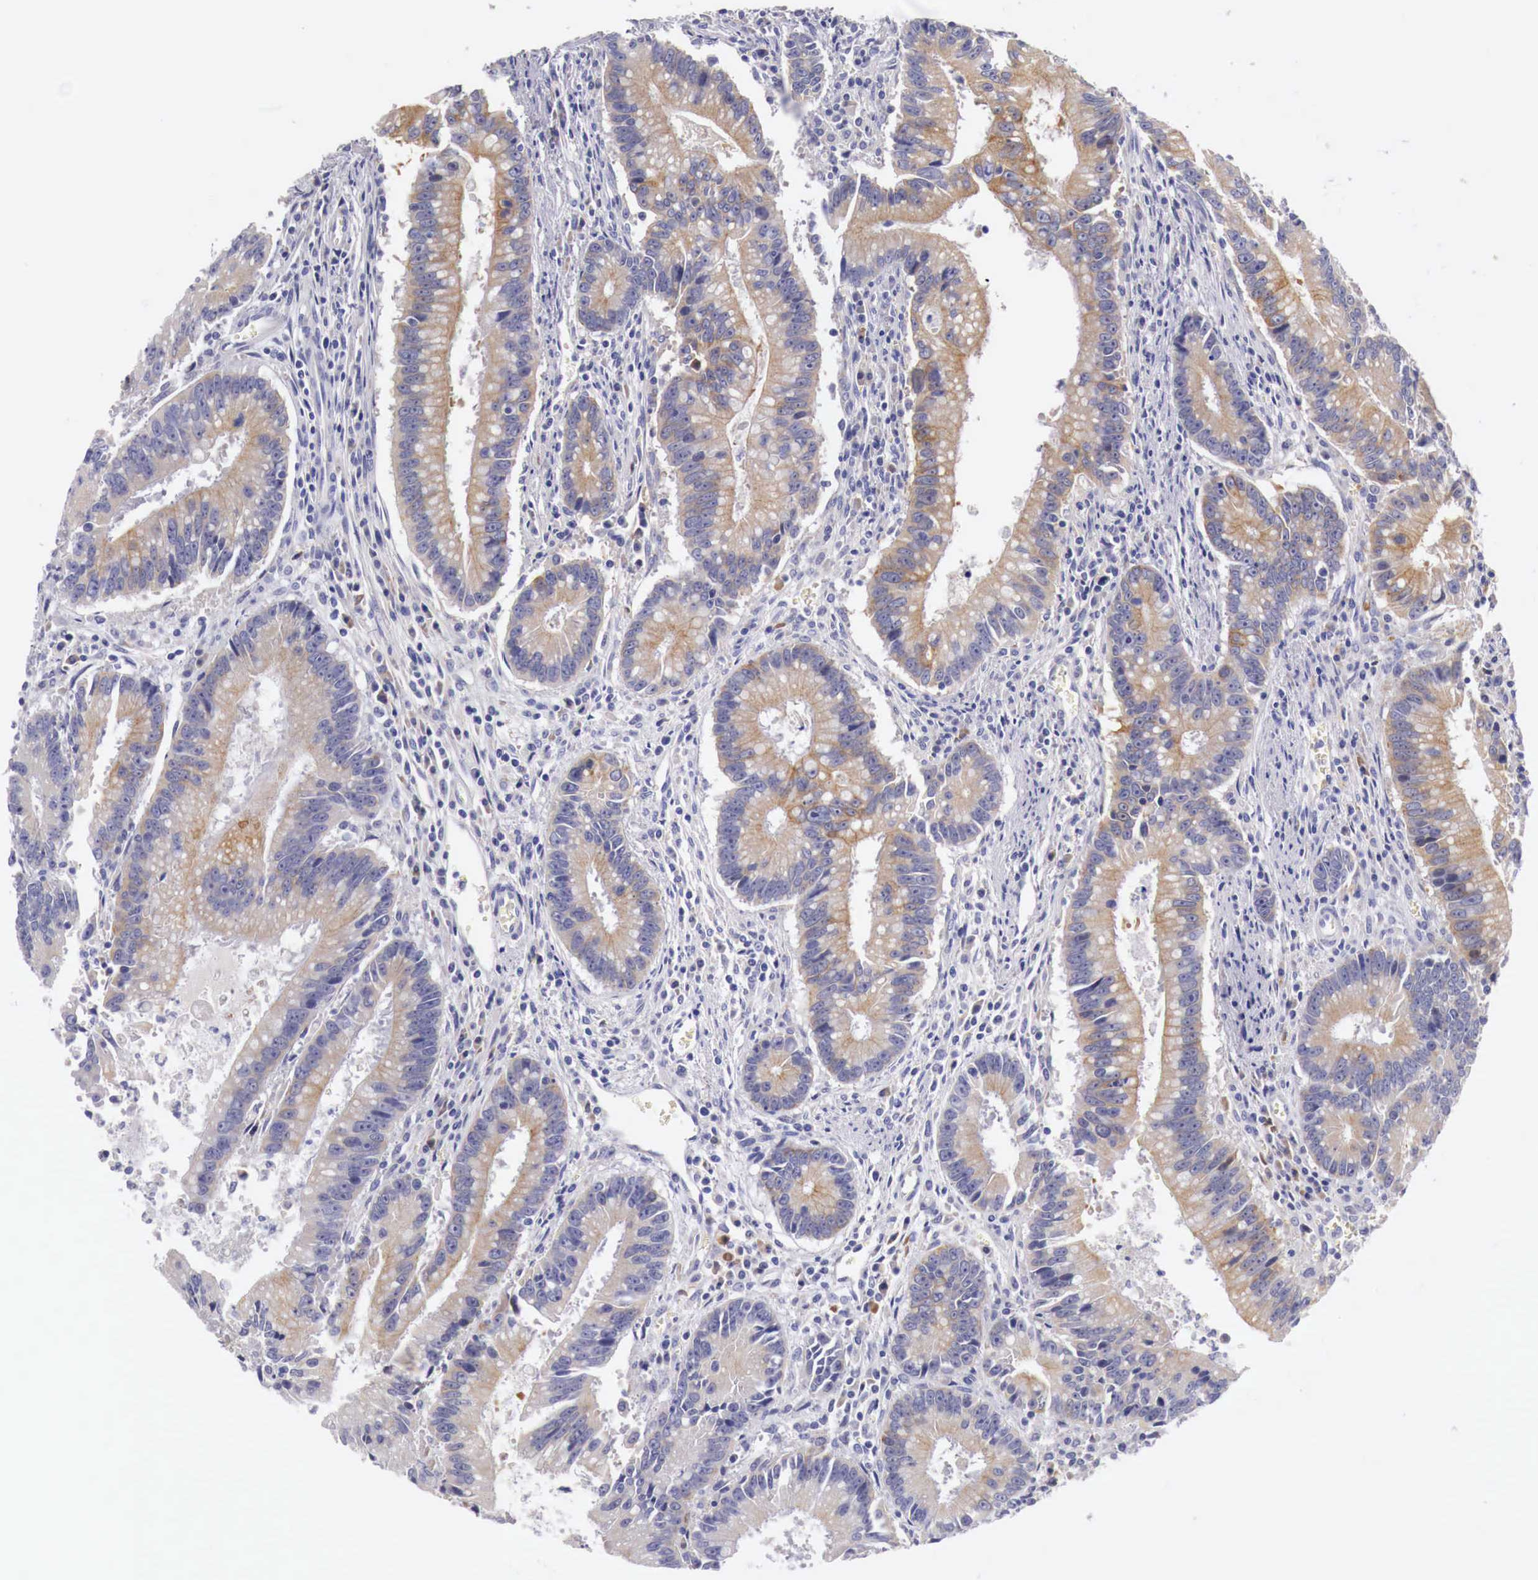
{"staining": {"intensity": "weak", "quantity": "25%-75%", "location": "cytoplasmic/membranous"}, "tissue": "colorectal cancer", "cell_type": "Tumor cells", "image_type": "cancer", "snomed": [{"axis": "morphology", "description": "Adenocarcinoma, NOS"}, {"axis": "topography", "description": "Rectum"}], "caption": "There is low levels of weak cytoplasmic/membranous expression in tumor cells of colorectal cancer, as demonstrated by immunohistochemical staining (brown color).", "gene": "NREP", "patient": {"sex": "female", "age": 81}}